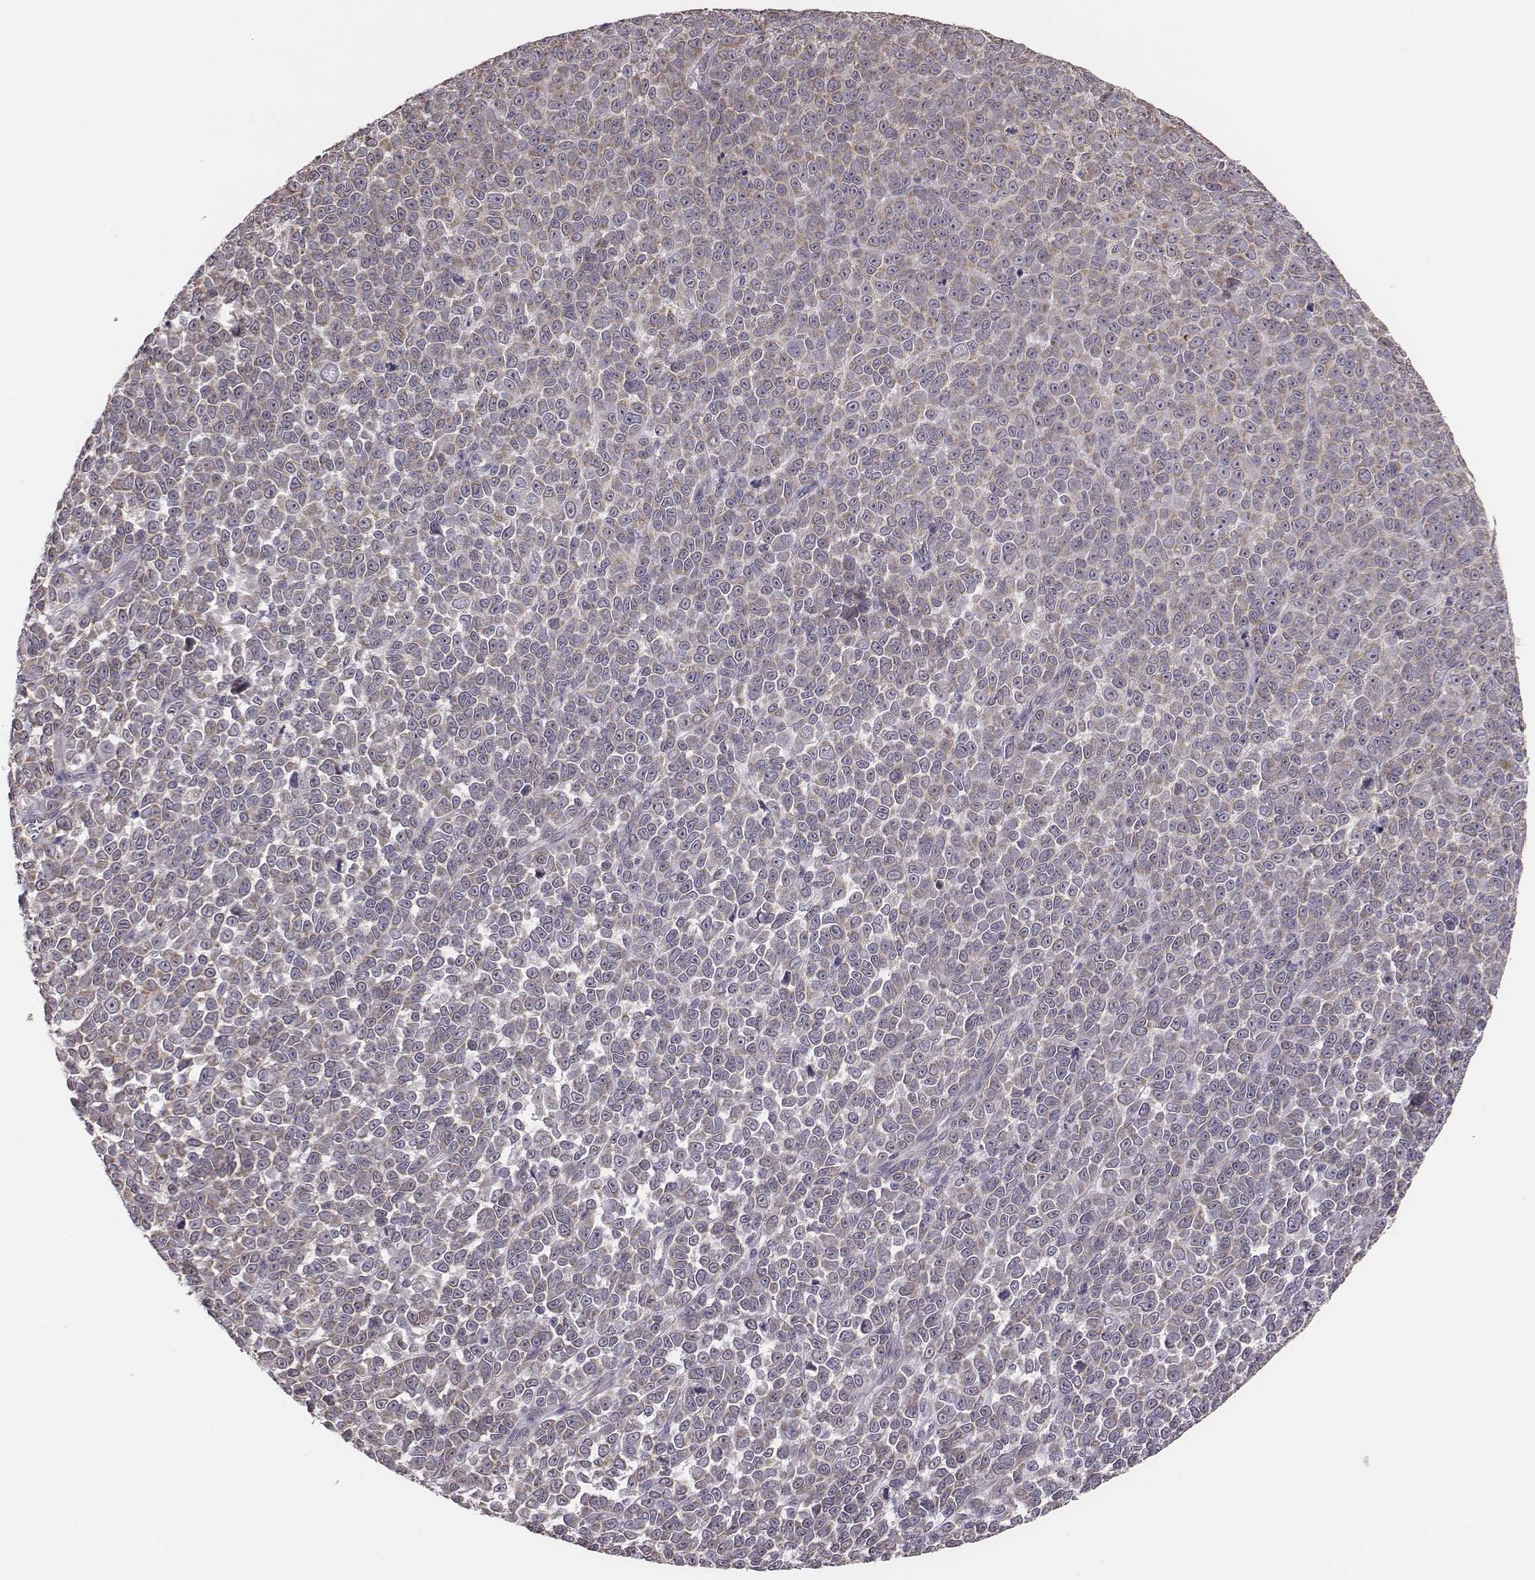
{"staining": {"intensity": "weak", "quantity": "25%-75%", "location": "cytoplasmic/membranous"}, "tissue": "melanoma", "cell_type": "Tumor cells", "image_type": "cancer", "snomed": [{"axis": "morphology", "description": "Malignant melanoma, NOS"}, {"axis": "topography", "description": "Skin"}], "caption": "Melanoma stained with immunohistochemistry shows weak cytoplasmic/membranous staining in about 25%-75% of tumor cells. (brown staining indicates protein expression, while blue staining denotes nuclei).", "gene": "HAVCR1", "patient": {"sex": "female", "age": 95}}